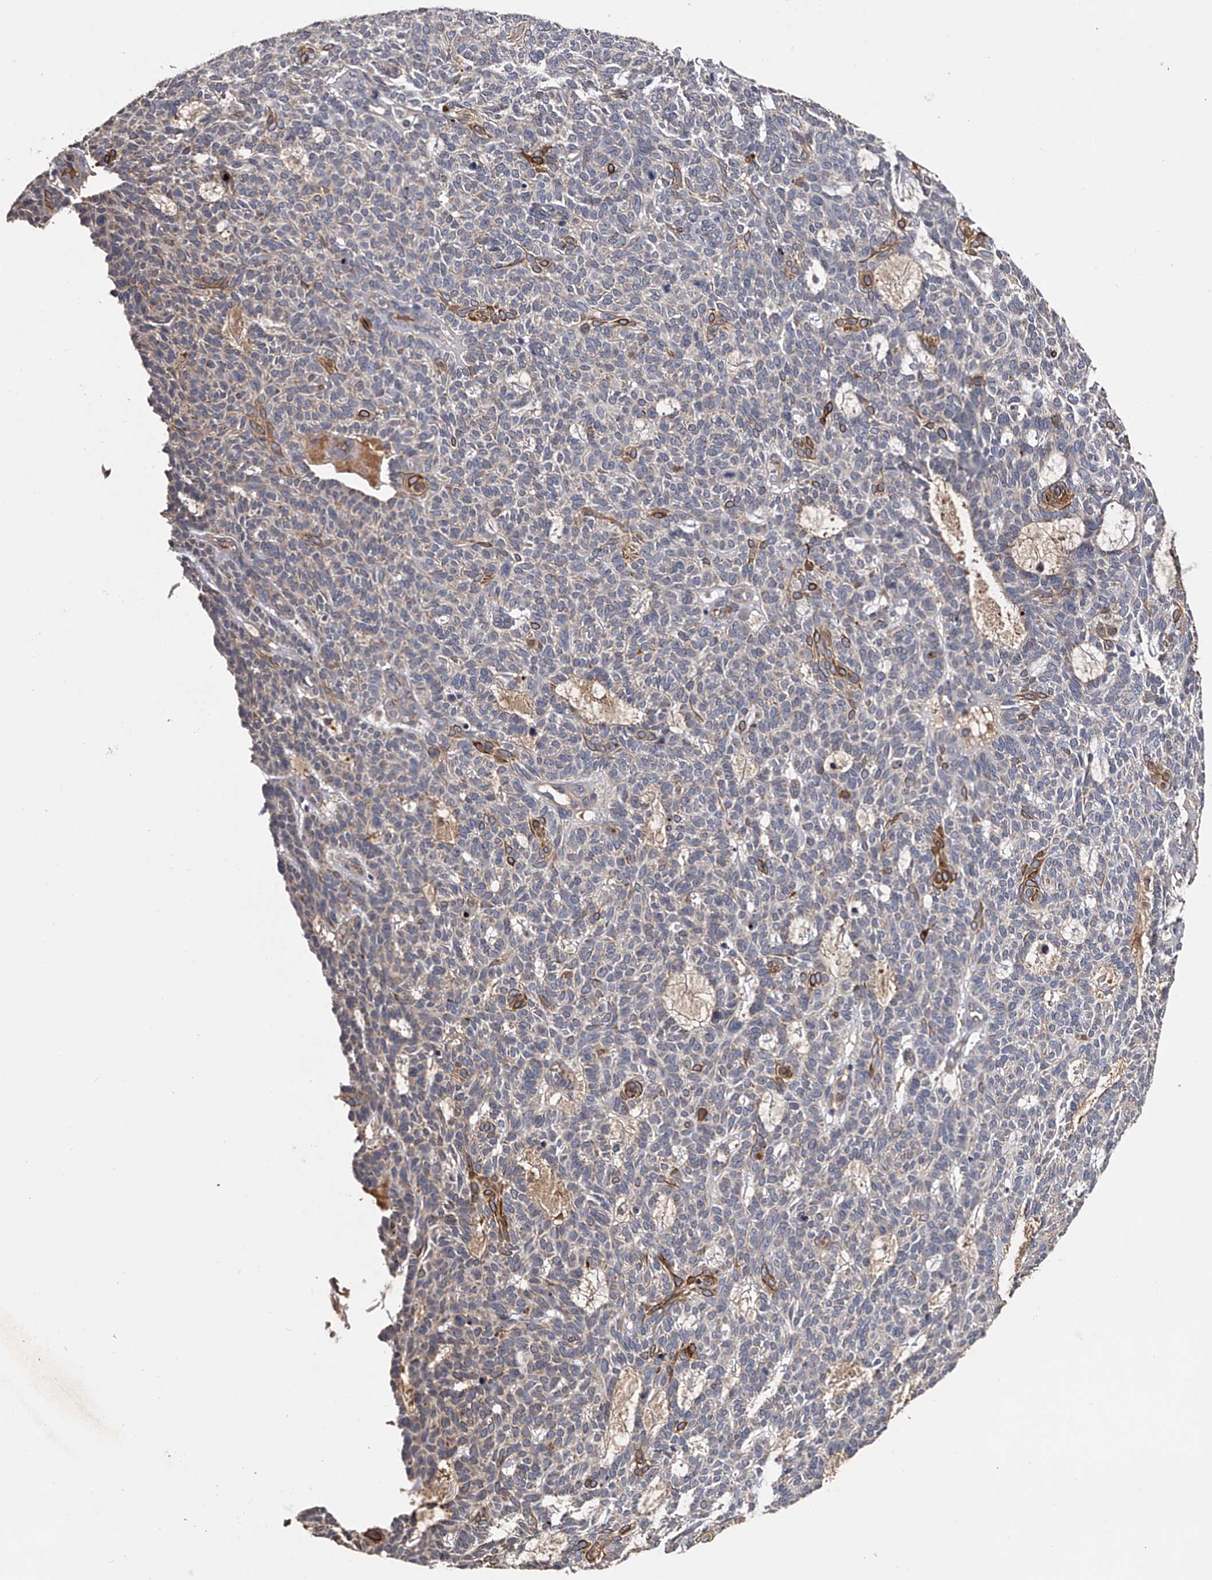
{"staining": {"intensity": "strong", "quantity": "<25%", "location": "cytoplasmic/membranous"}, "tissue": "skin cancer", "cell_type": "Tumor cells", "image_type": "cancer", "snomed": [{"axis": "morphology", "description": "Squamous cell carcinoma, NOS"}, {"axis": "topography", "description": "Skin"}], "caption": "High-power microscopy captured an immunohistochemistry (IHC) micrograph of squamous cell carcinoma (skin), revealing strong cytoplasmic/membranous expression in about <25% of tumor cells.", "gene": "MDN1", "patient": {"sex": "female", "age": 90}}